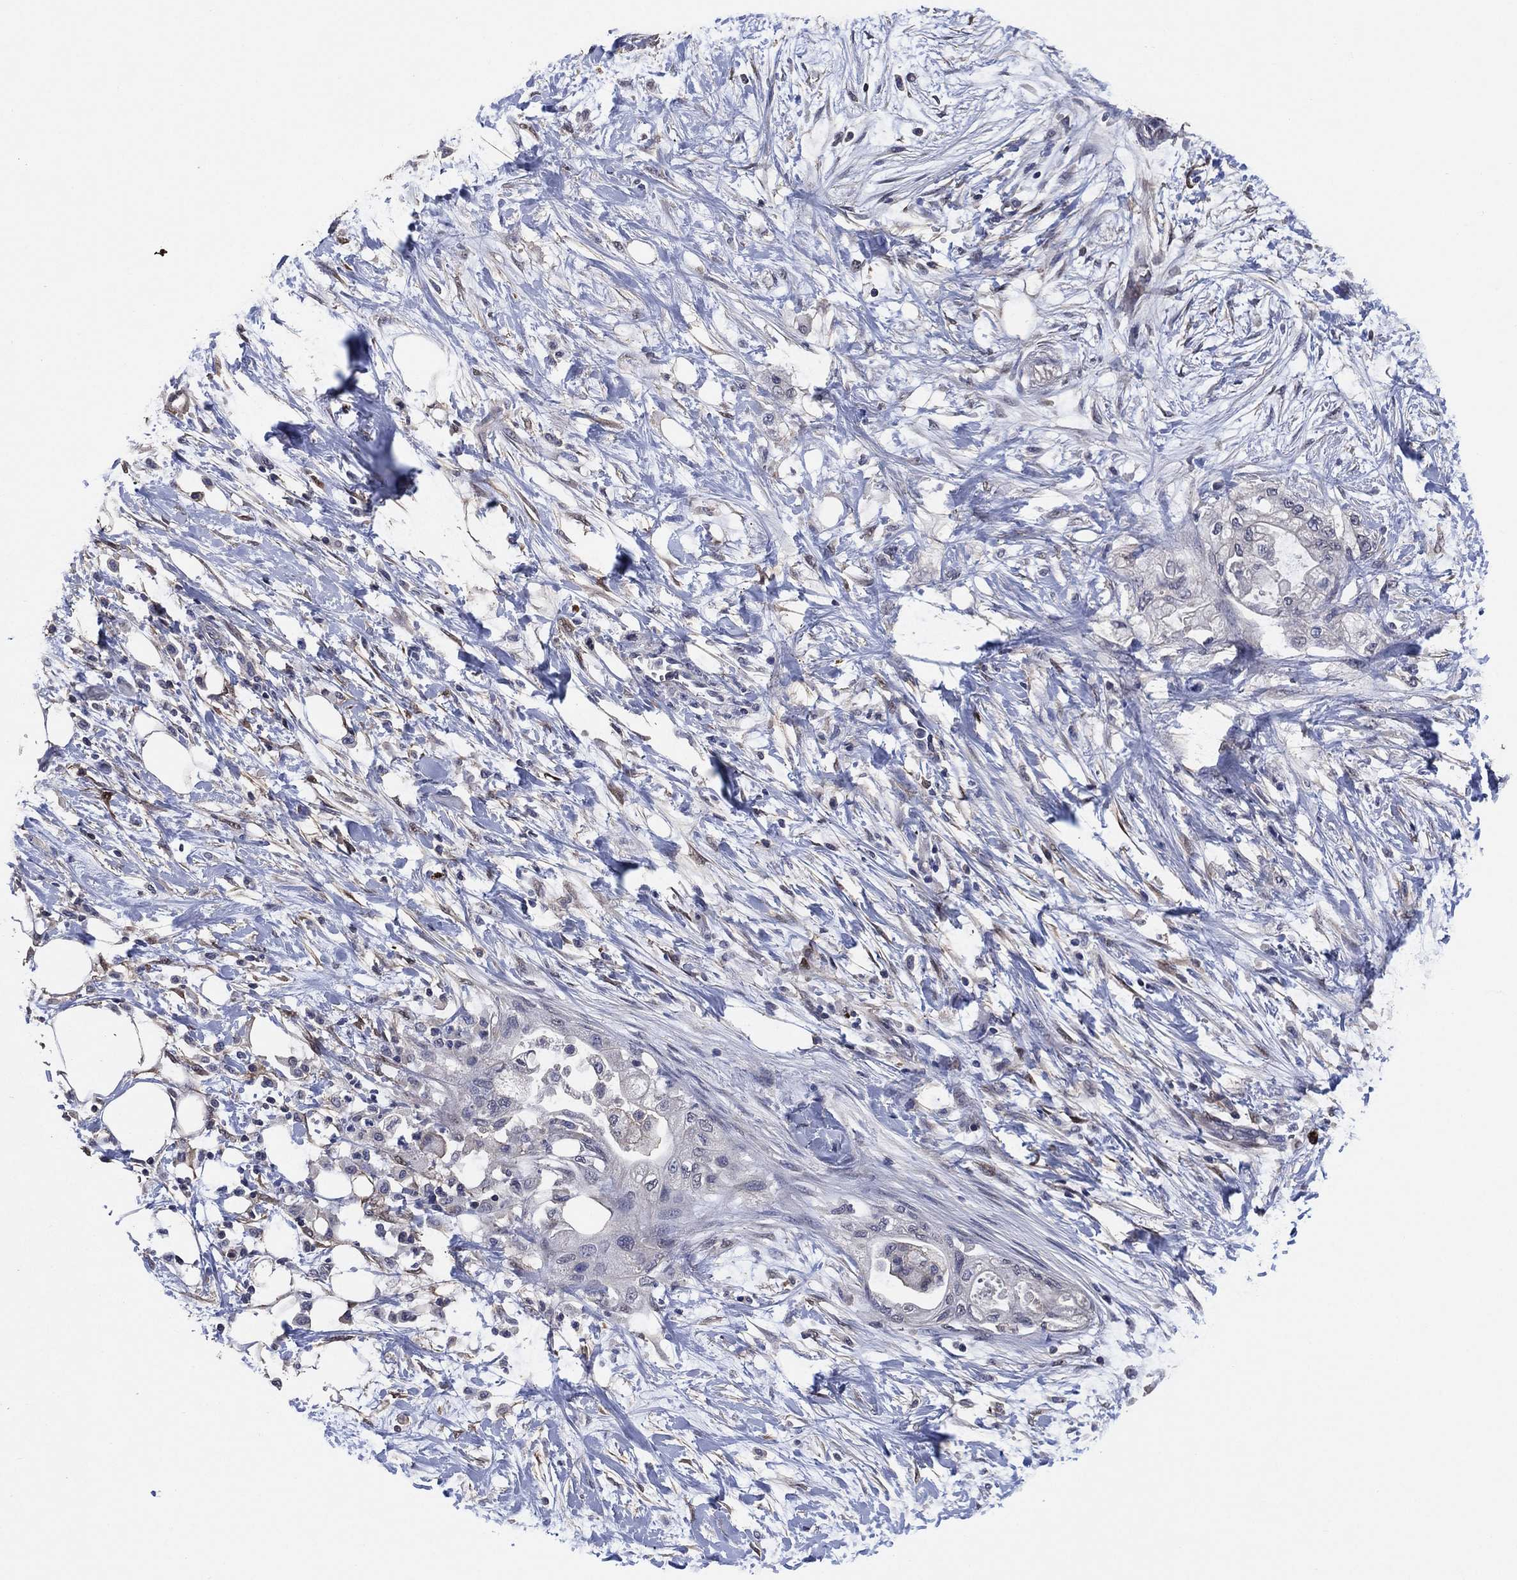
{"staining": {"intensity": "negative", "quantity": "none", "location": "none"}, "tissue": "pancreatic cancer", "cell_type": "Tumor cells", "image_type": "cancer", "snomed": [{"axis": "morphology", "description": "Normal tissue, NOS"}, {"axis": "morphology", "description": "Adenocarcinoma, NOS"}, {"axis": "topography", "description": "Pancreas"}, {"axis": "topography", "description": "Duodenum"}], "caption": "The image demonstrates no significant positivity in tumor cells of pancreatic cancer (adenocarcinoma). (Brightfield microscopy of DAB (3,3'-diaminobenzidine) immunohistochemistry at high magnification).", "gene": "KLK5", "patient": {"sex": "female", "age": 60}}